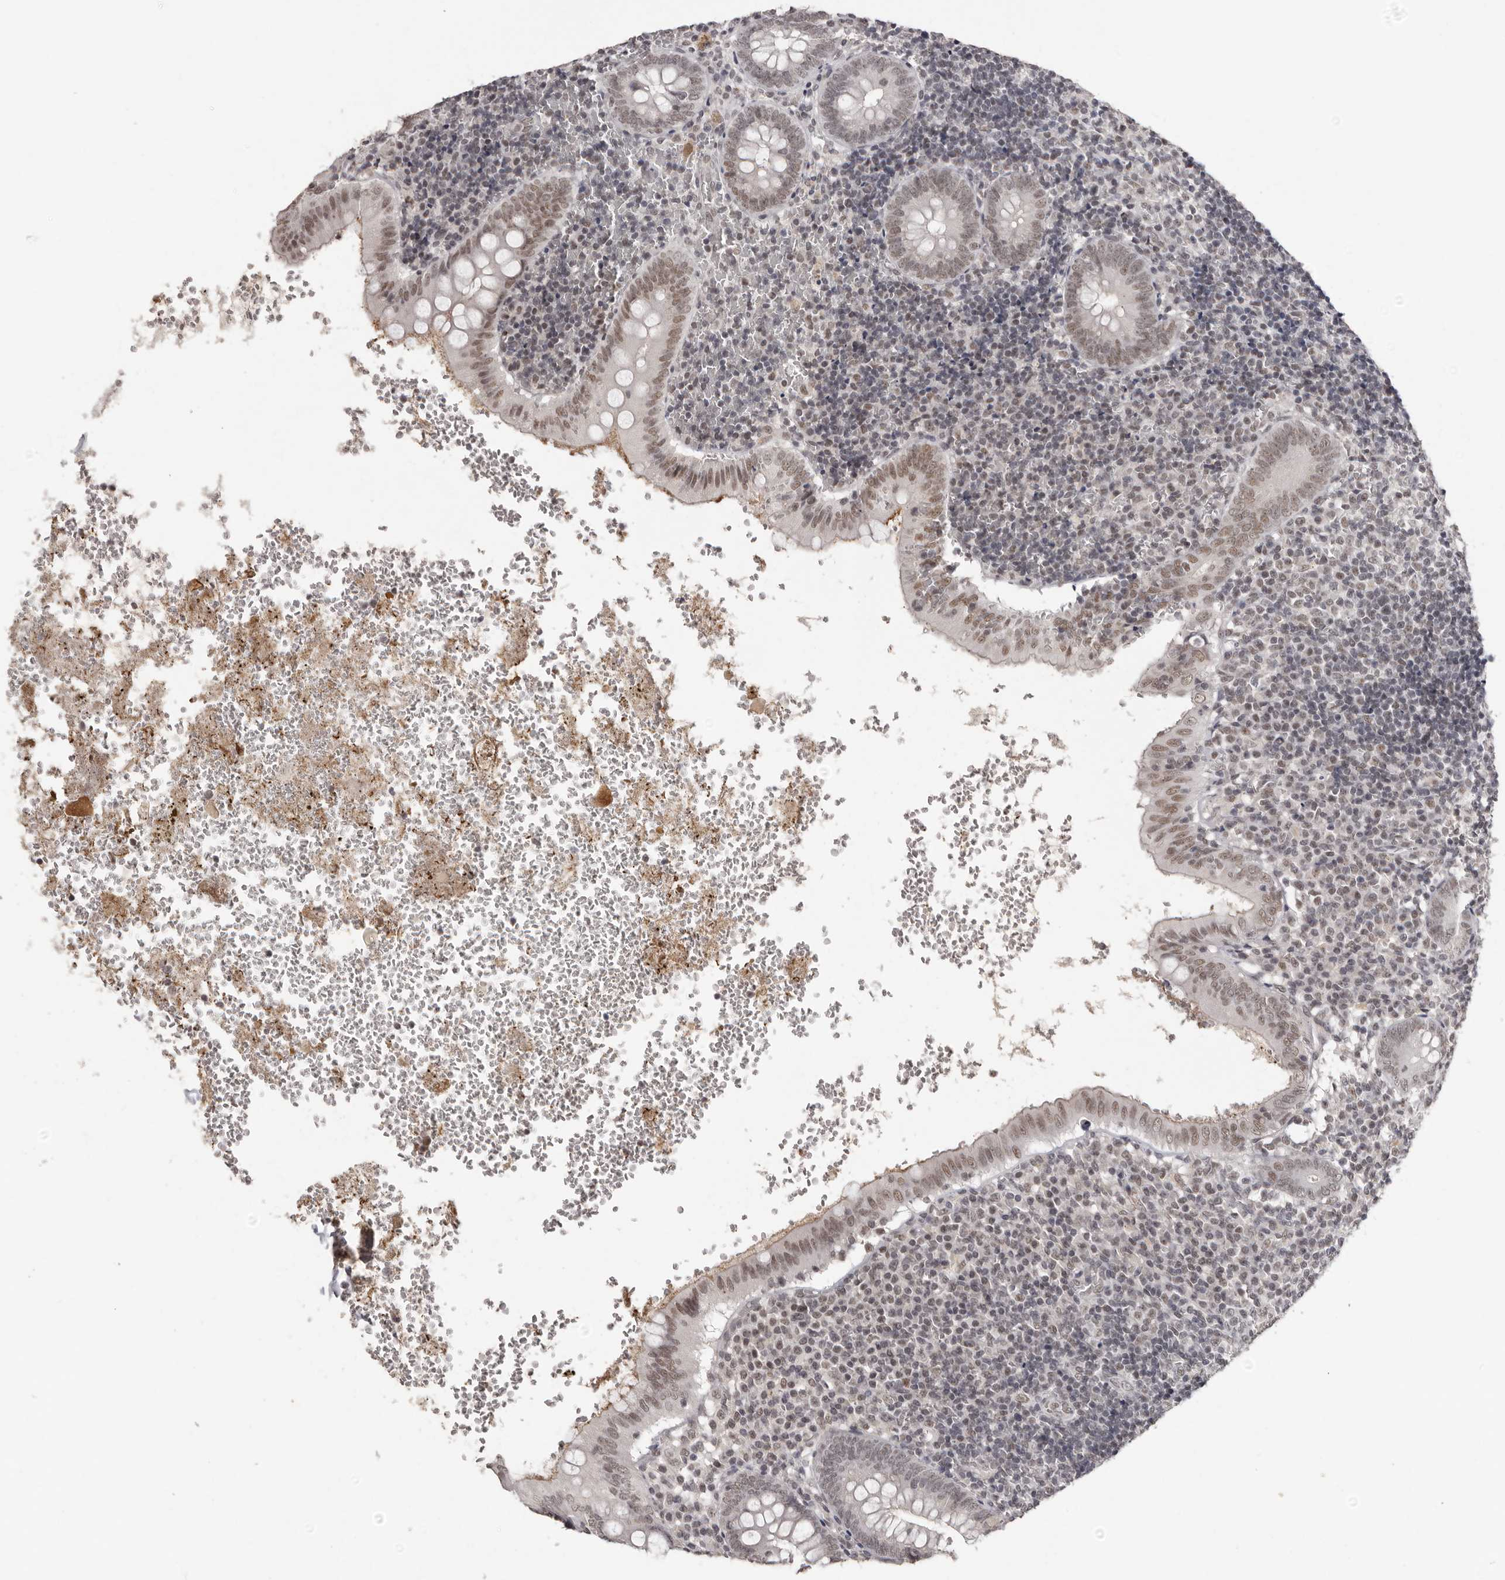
{"staining": {"intensity": "moderate", "quantity": ">75%", "location": "nuclear"}, "tissue": "appendix", "cell_type": "Glandular cells", "image_type": "normal", "snomed": [{"axis": "morphology", "description": "Normal tissue, NOS"}, {"axis": "topography", "description": "Appendix"}], "caption": "Immunohistochemical staining of unremarkable appendix displays medium levels of moderate nuclear positivity in about >75% of glandular cells.", "gene": "SRCAP", "patient": {"sex": "male", "age": 8}}